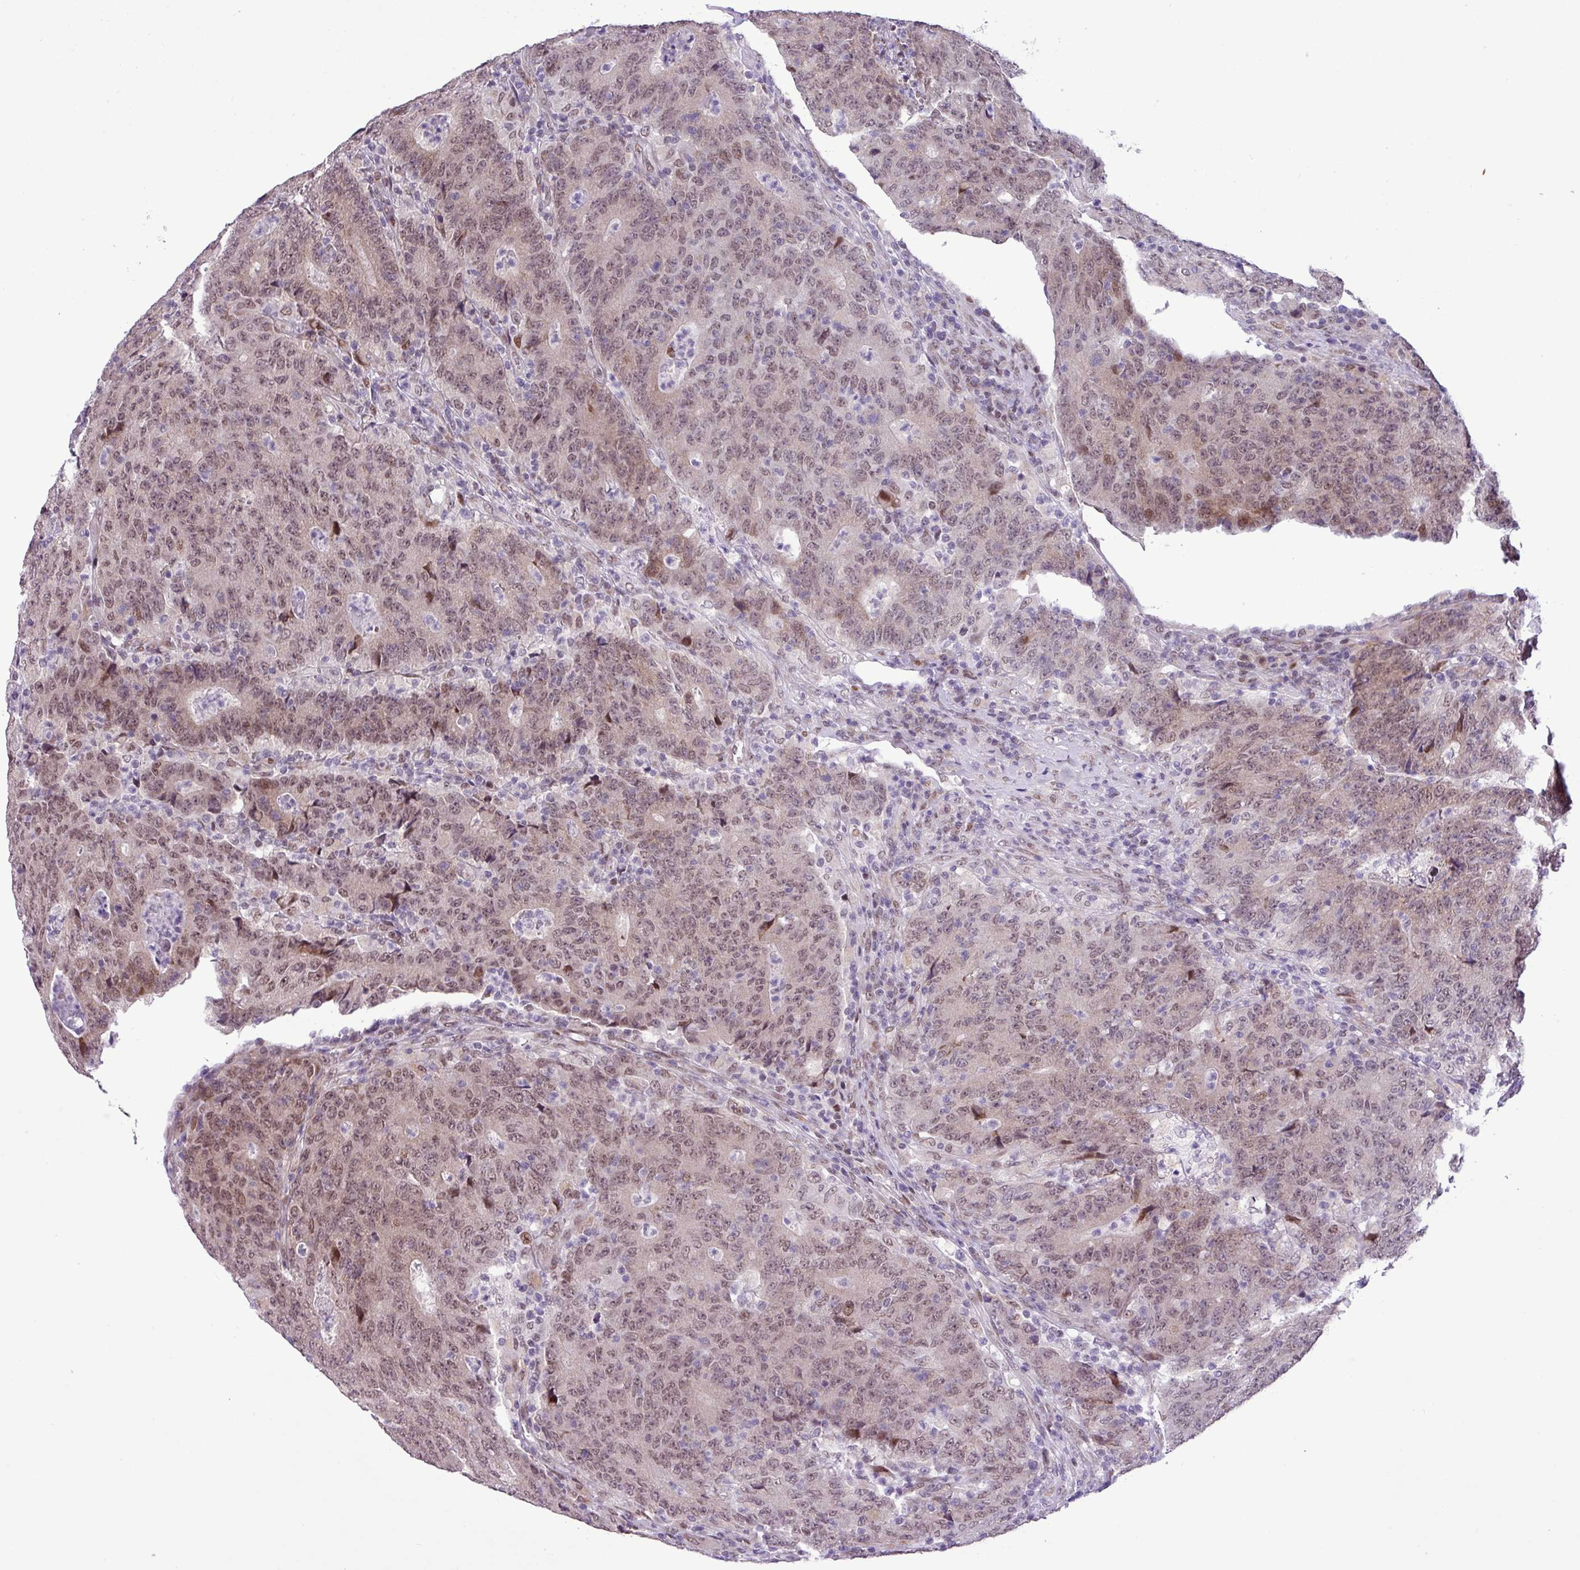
{"staining": {"intensity": "moderate", "quantity": ">75%", "location": "nuclear"}, "tissue": "colorectal cancer", "cell_type": "Tumor cells", "image_type": "cancer", "snomed": [{"axis": "morphology", "description": "Adenocarcinoma, NOS"}, {"axis": "topography", "description": "Colon"}], "caption": "Immunohistochemistry (IHC) image of colorectal cancer (adenocarcinoma) stained for a protein (brown), which displays medium levels of moderate nuclear staining in about >75% of tumor cells.", "gene": "ZNF354A", "patient": {"sex": "female", "age": 75}}